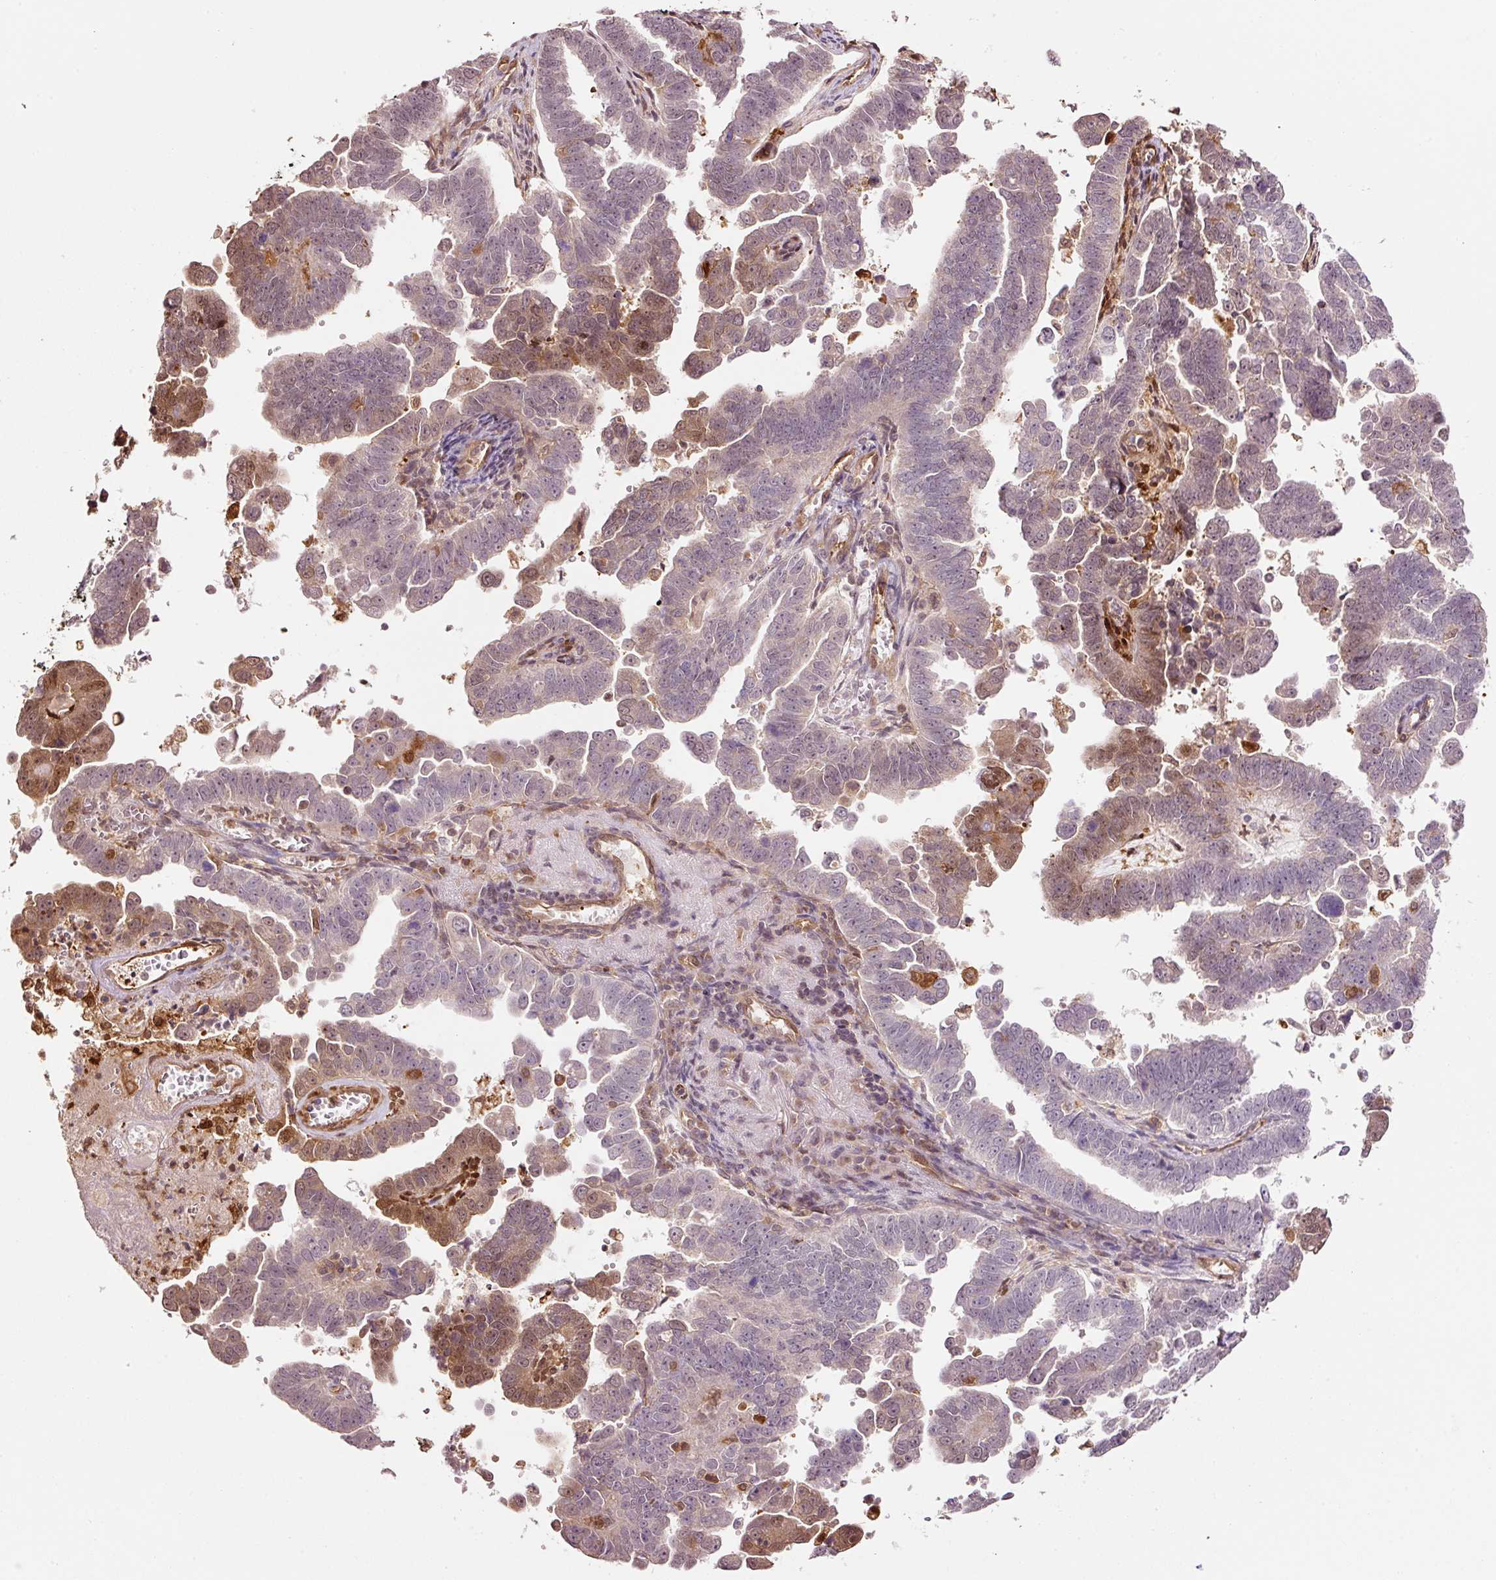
{"staining": {"intensity": "moderate", "quantity": "<25%", "location": "cytoplasmic/membranous,nuclear"}, "tissue": "endometrial cancer", "cell_type": "Tumor cells", "image_type": "cancer", "snomed": [{"axis": "morphology", "description": "Adenocarcinoma, NOS"}, {"axis": "topography", "description": "Endometrium"}], "caption": "Human endometrial cancer (adenocarcinoma) stained with a protein marker exhibits moderate staining in tumor cells.", "gene": "FBXL14", "patient": {"sex": "female", "age": 75}}